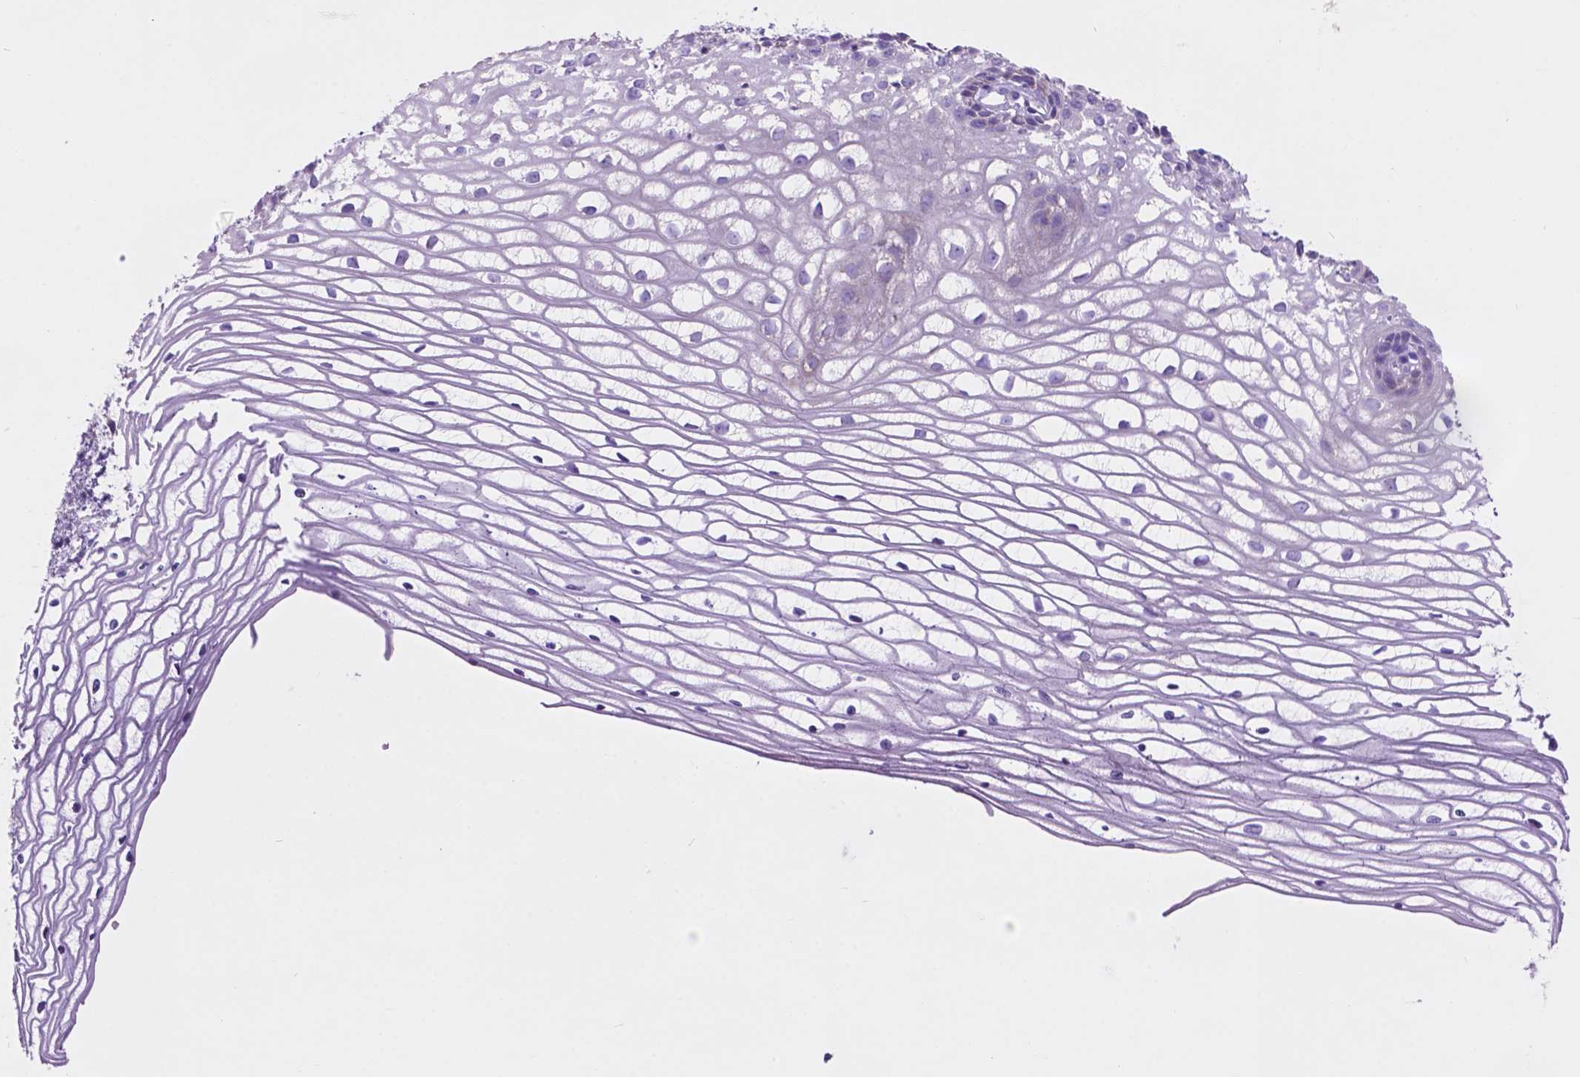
{"staining": {"intensity": "negative", "quantity": "none", "location": "none"}, "tissue": "cervix", "cell_type": "Glandular cells", "image_type": "normal", "snomed": [{"axis": "morphology", "description": "Normal tissue, NOS"}, {"axis": "topography", "description": "Cervix"}], "caption": "This is an IHC image of normal human cervix. There is no staining in glandular cells.", "gene": "TMEM121B", "patient": {"sex": "female", "age": 40}}